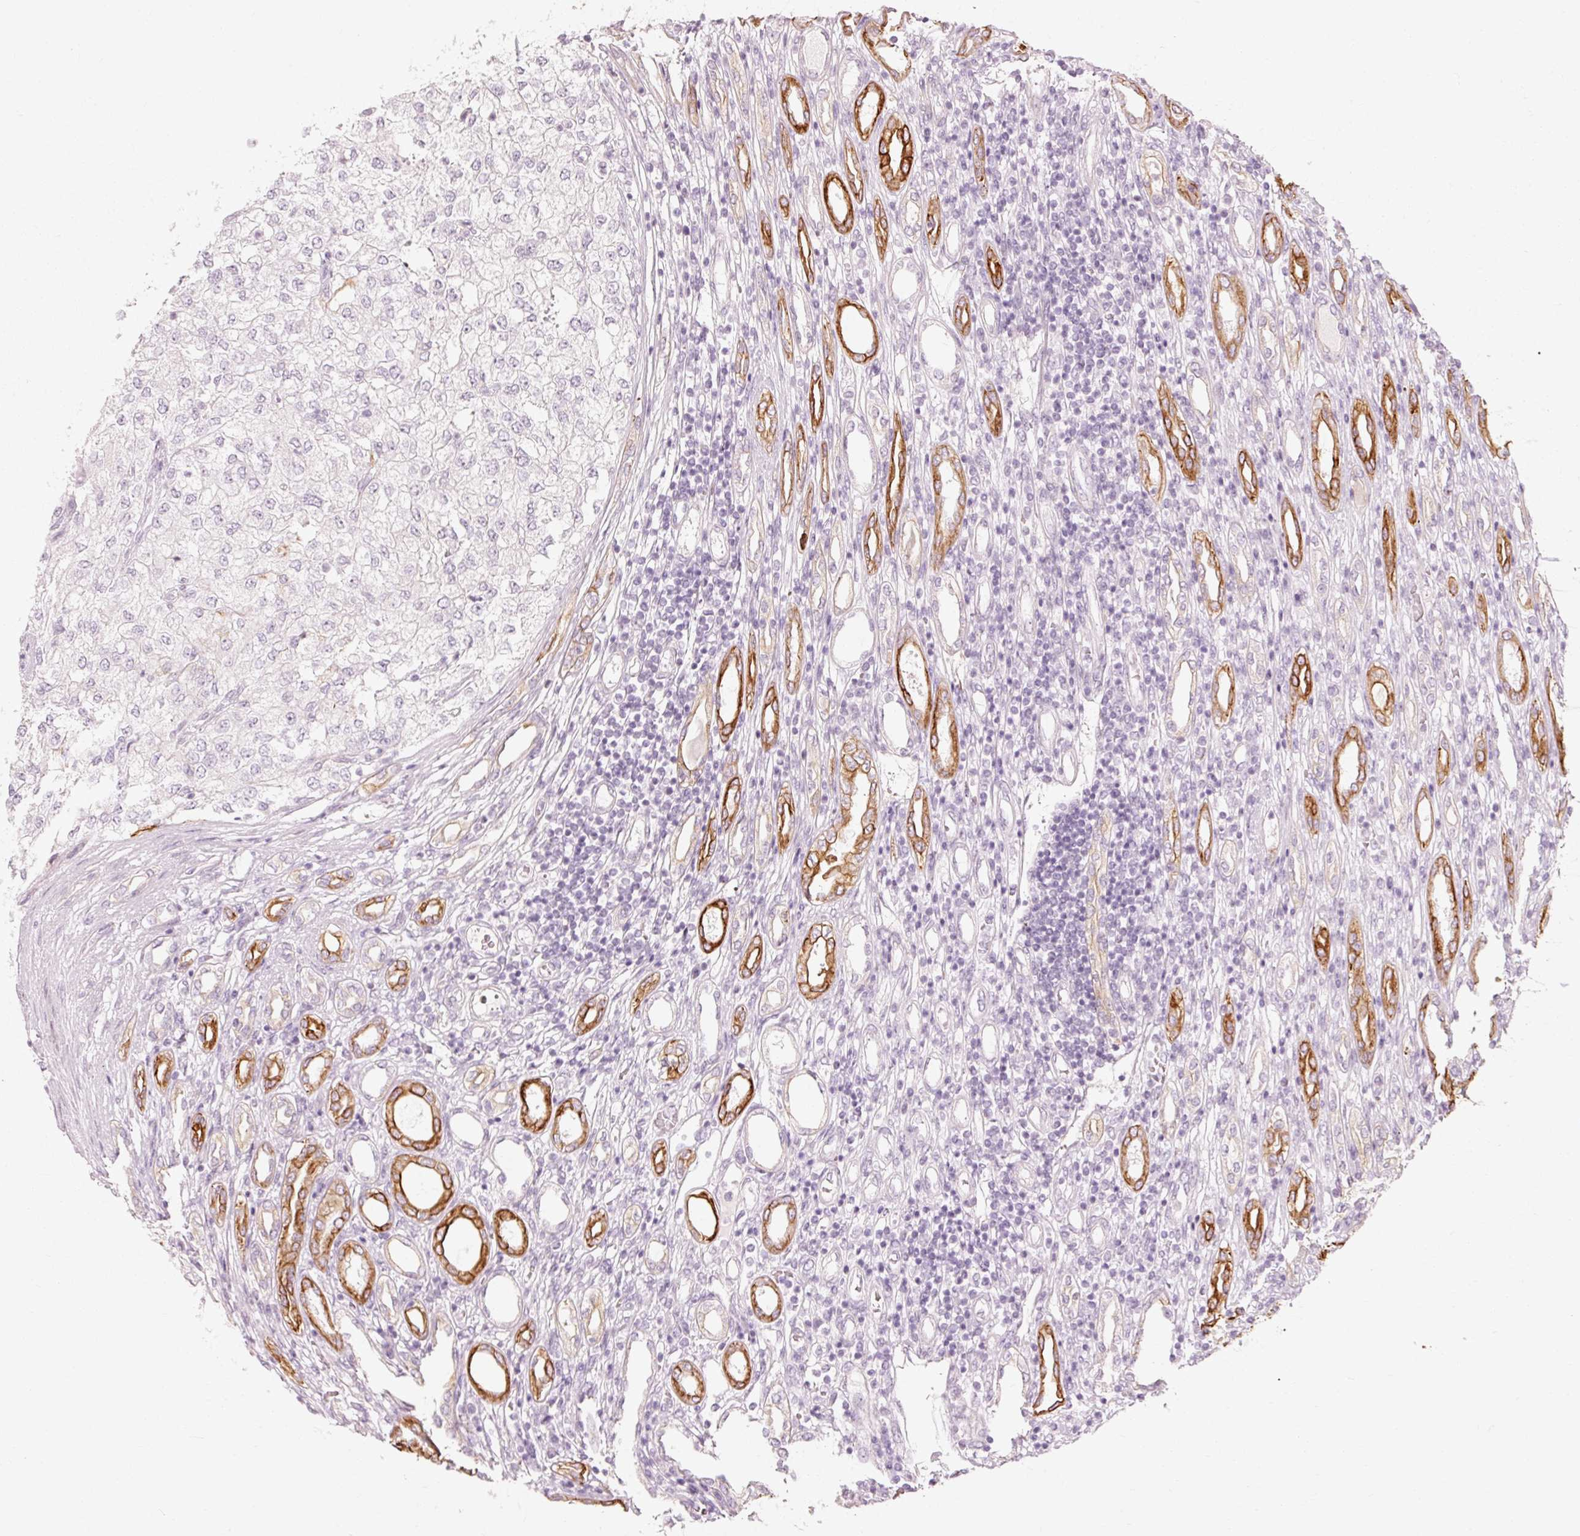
{"staining": {"intensity": "negative", "quantity": "none", "location": "none"}, "tissue": "renal cancer", "cell_type": "Tumor cells", "image_type": "cancer", "snomed": [{"axis": "morphology", "description": "Adenocarcinoma, NOS"}, {"axis": "topography", "description": "Kidney"}], "caption": "Immunohistochemical staining of renal cancer shows no significant expression in tumor cells.", "gene": "TRIM73", "patient": {"sex": "female", "age": 54}}